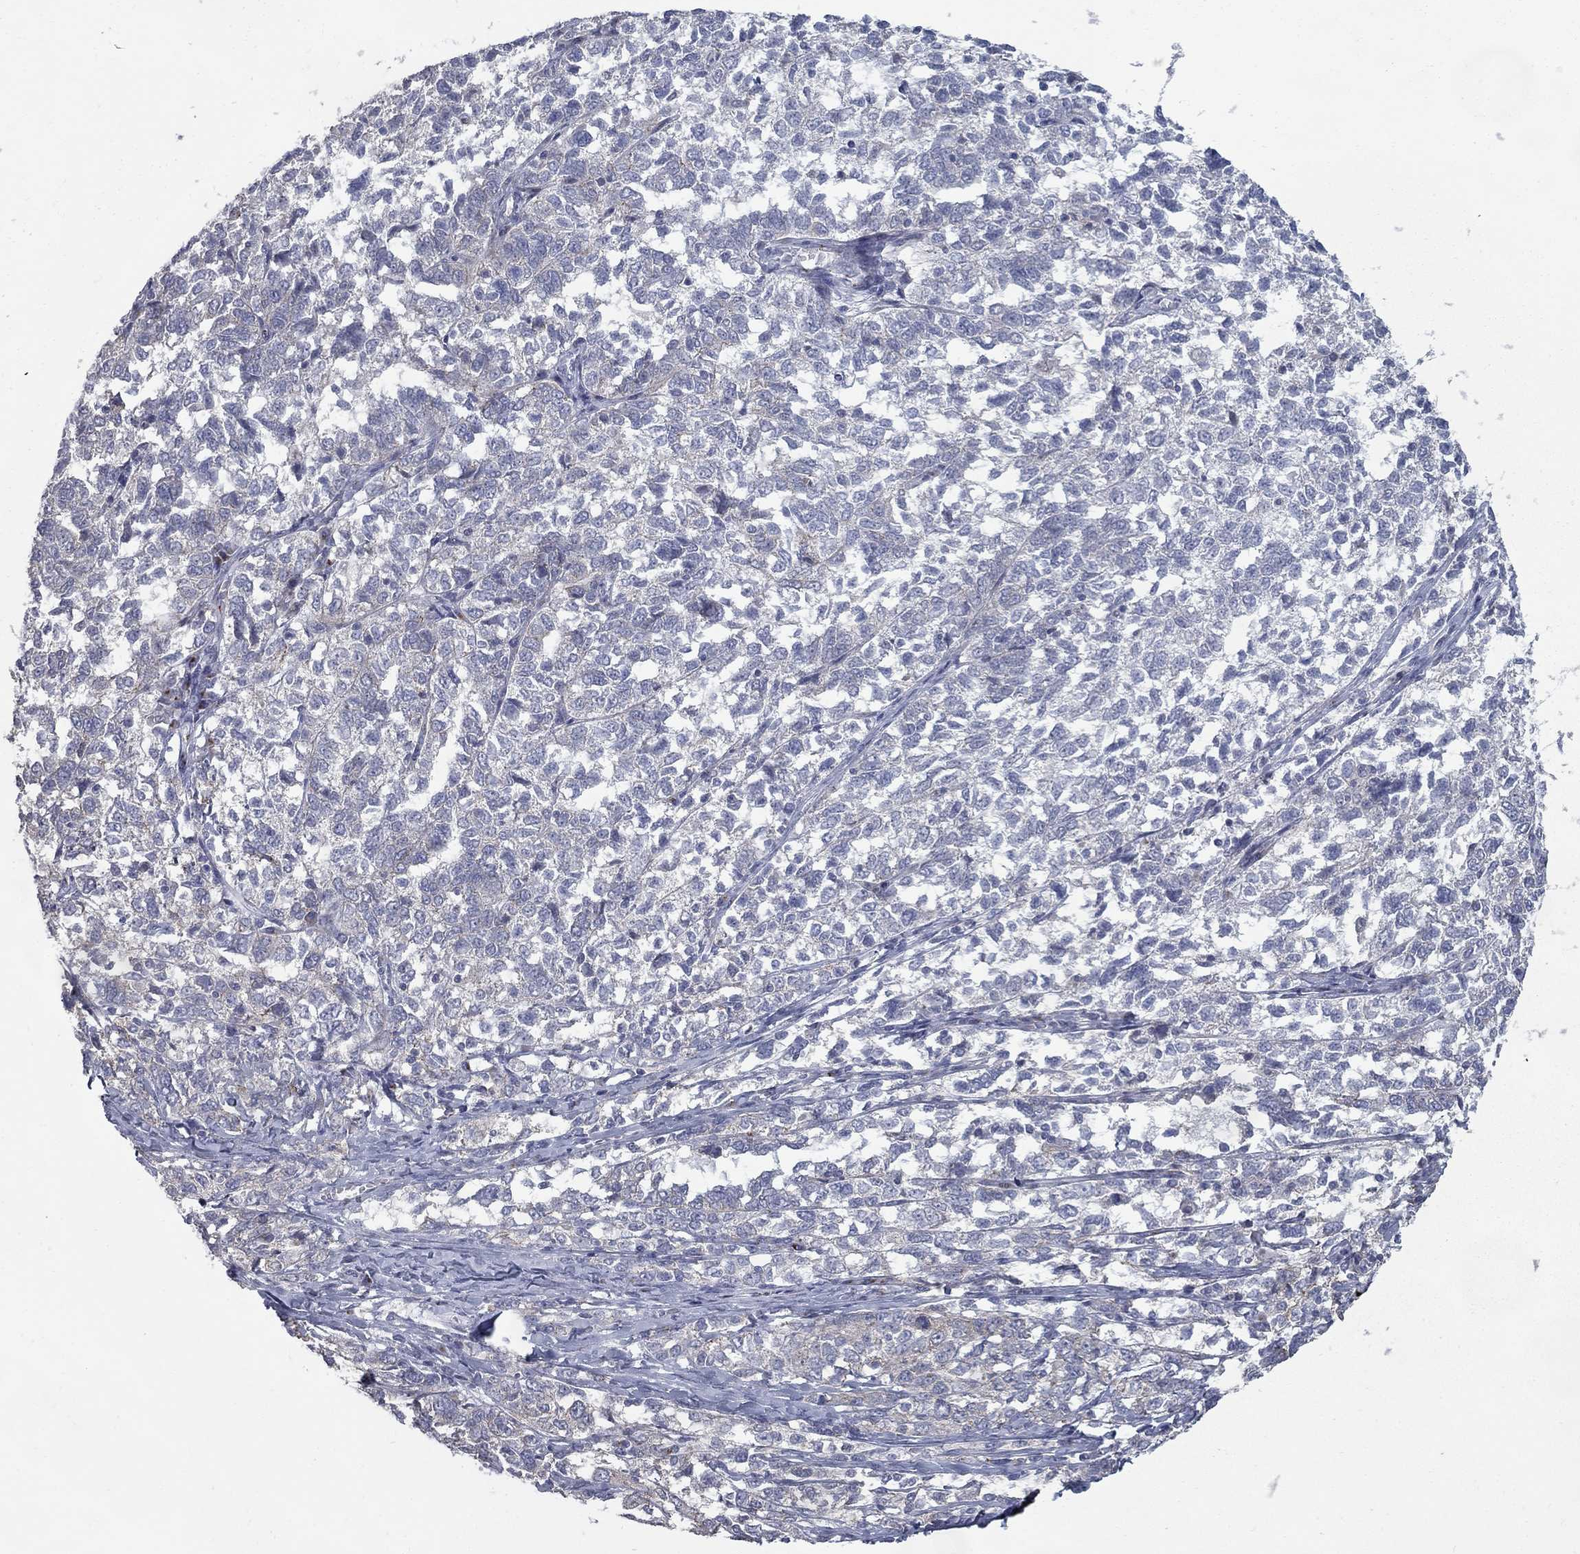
{"staining": {"intensity": "weak", "quantity": "<25%", "location": "cytoplasmic/membranous"}, "tissue": "ovarian cancer", "cell_type": "Tumor cells", "image_type": "cancer", "snomed": [{"axis": "morphology", "description": "Cystadenocarcinoma, serous, NOS"}, {"axis": "topography", "description": "Ovary"}], "caption": "A micrograph of human ovarian cancer (serous cystadenocarcinoma) is negative for staining in tumor cells.", "gene": "KIAA0319L", "patient": {"sex": "female", "age": 71}}